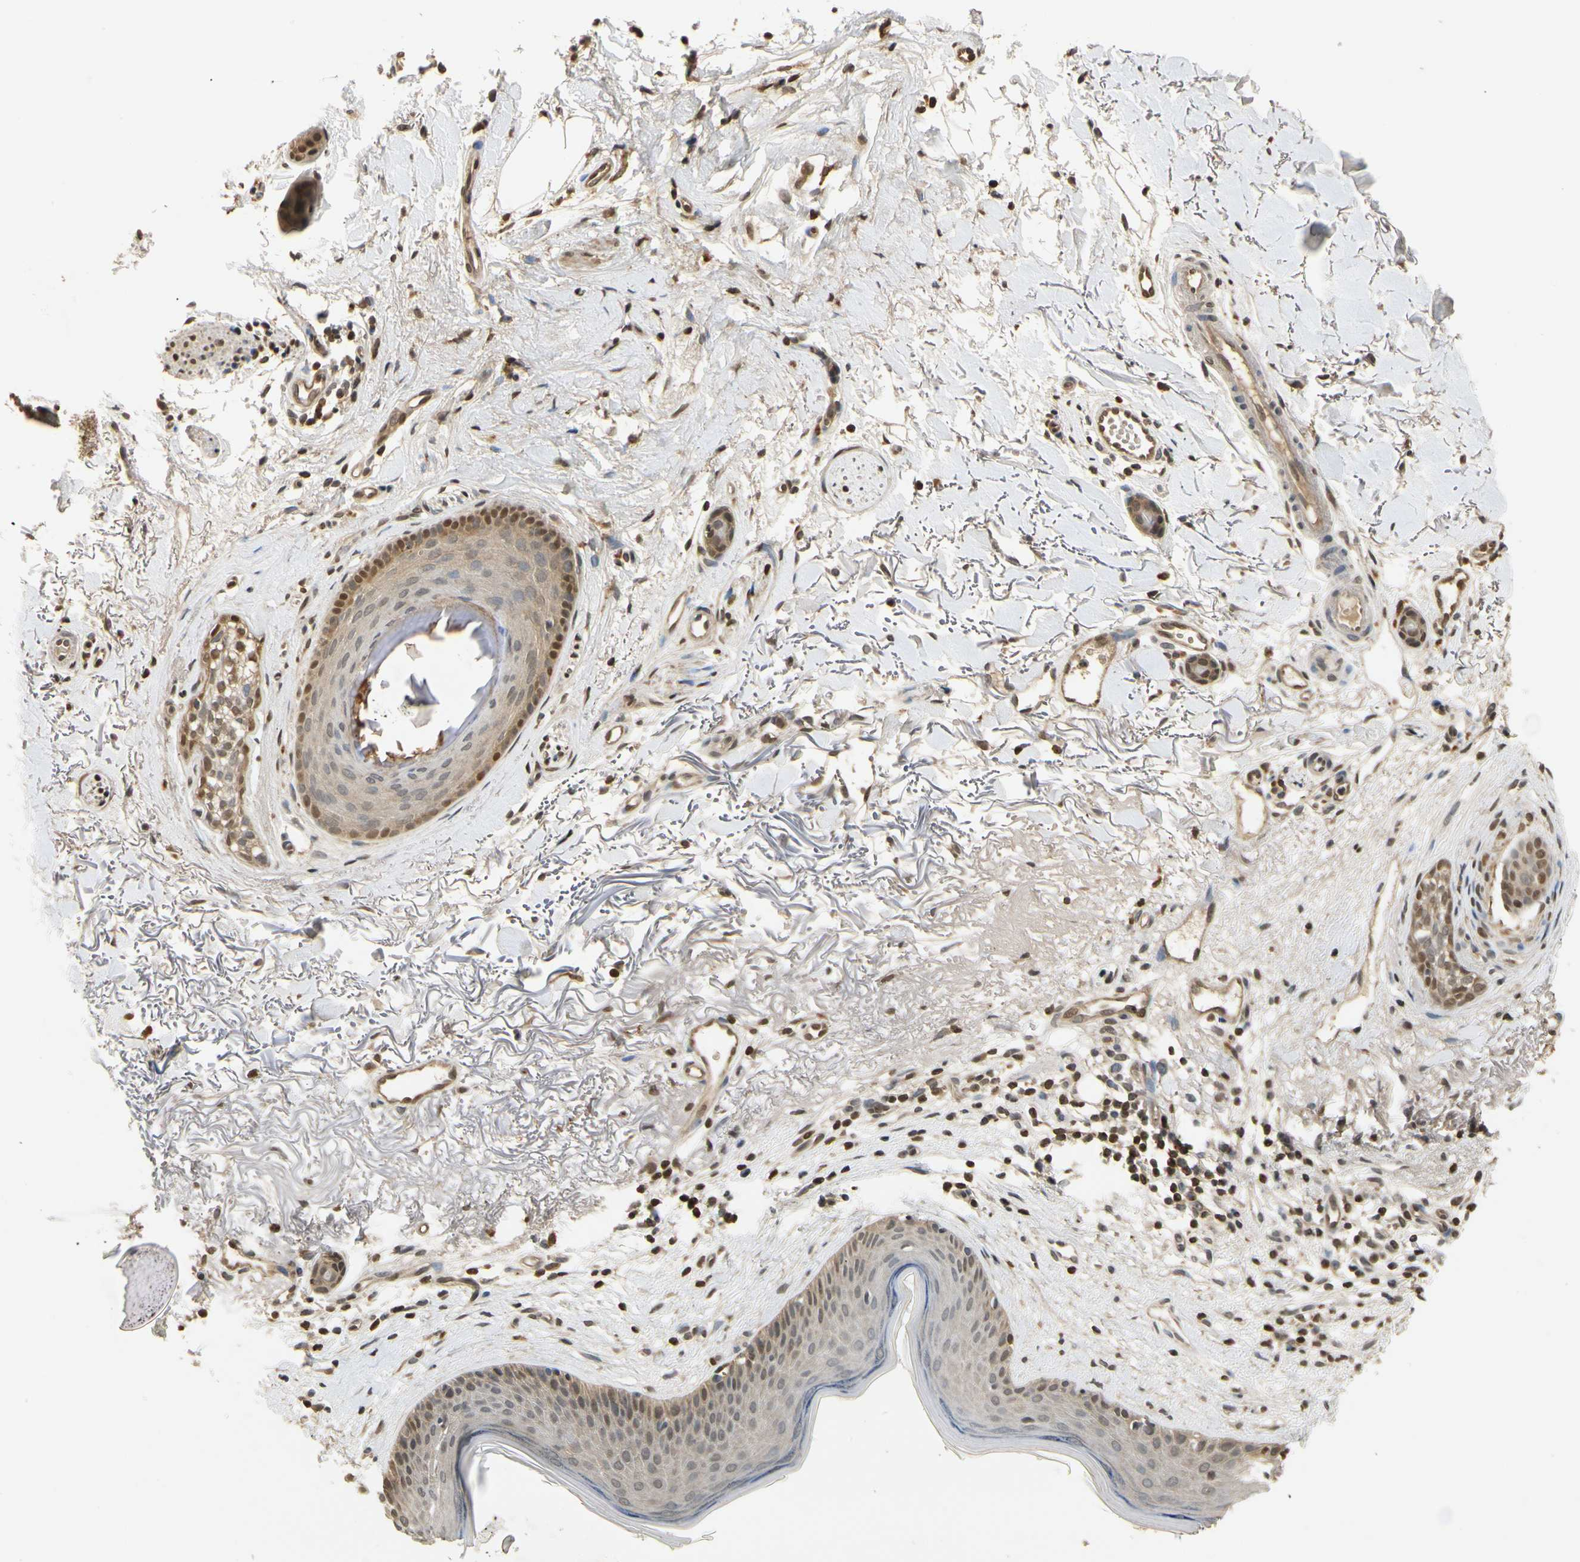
{"staining": {"intensity": "weak", "quantity": ">75%", "location": "cytoplasmic/membranous,nuclear"}, "tissue": "skin cancer", "cell_type": "Tumor cells", "image_type": "cancer", "snomed": [{"axis": "morphology", "description": "Normal tissue, NOS"}, {"axis": "morphology", "description": "Basal cell carcinoma"}, {"axis": "topography", "description": "Skin"}], "caption": "Brown immunohistochemical staining in human skin basal cell carcinoma reveals weak cytoplasmic/membranous and nuclear expression in approximately >75% of tumor cells.", "gene": "SOD1", "patient": {"sex": "female", "age": 70}}